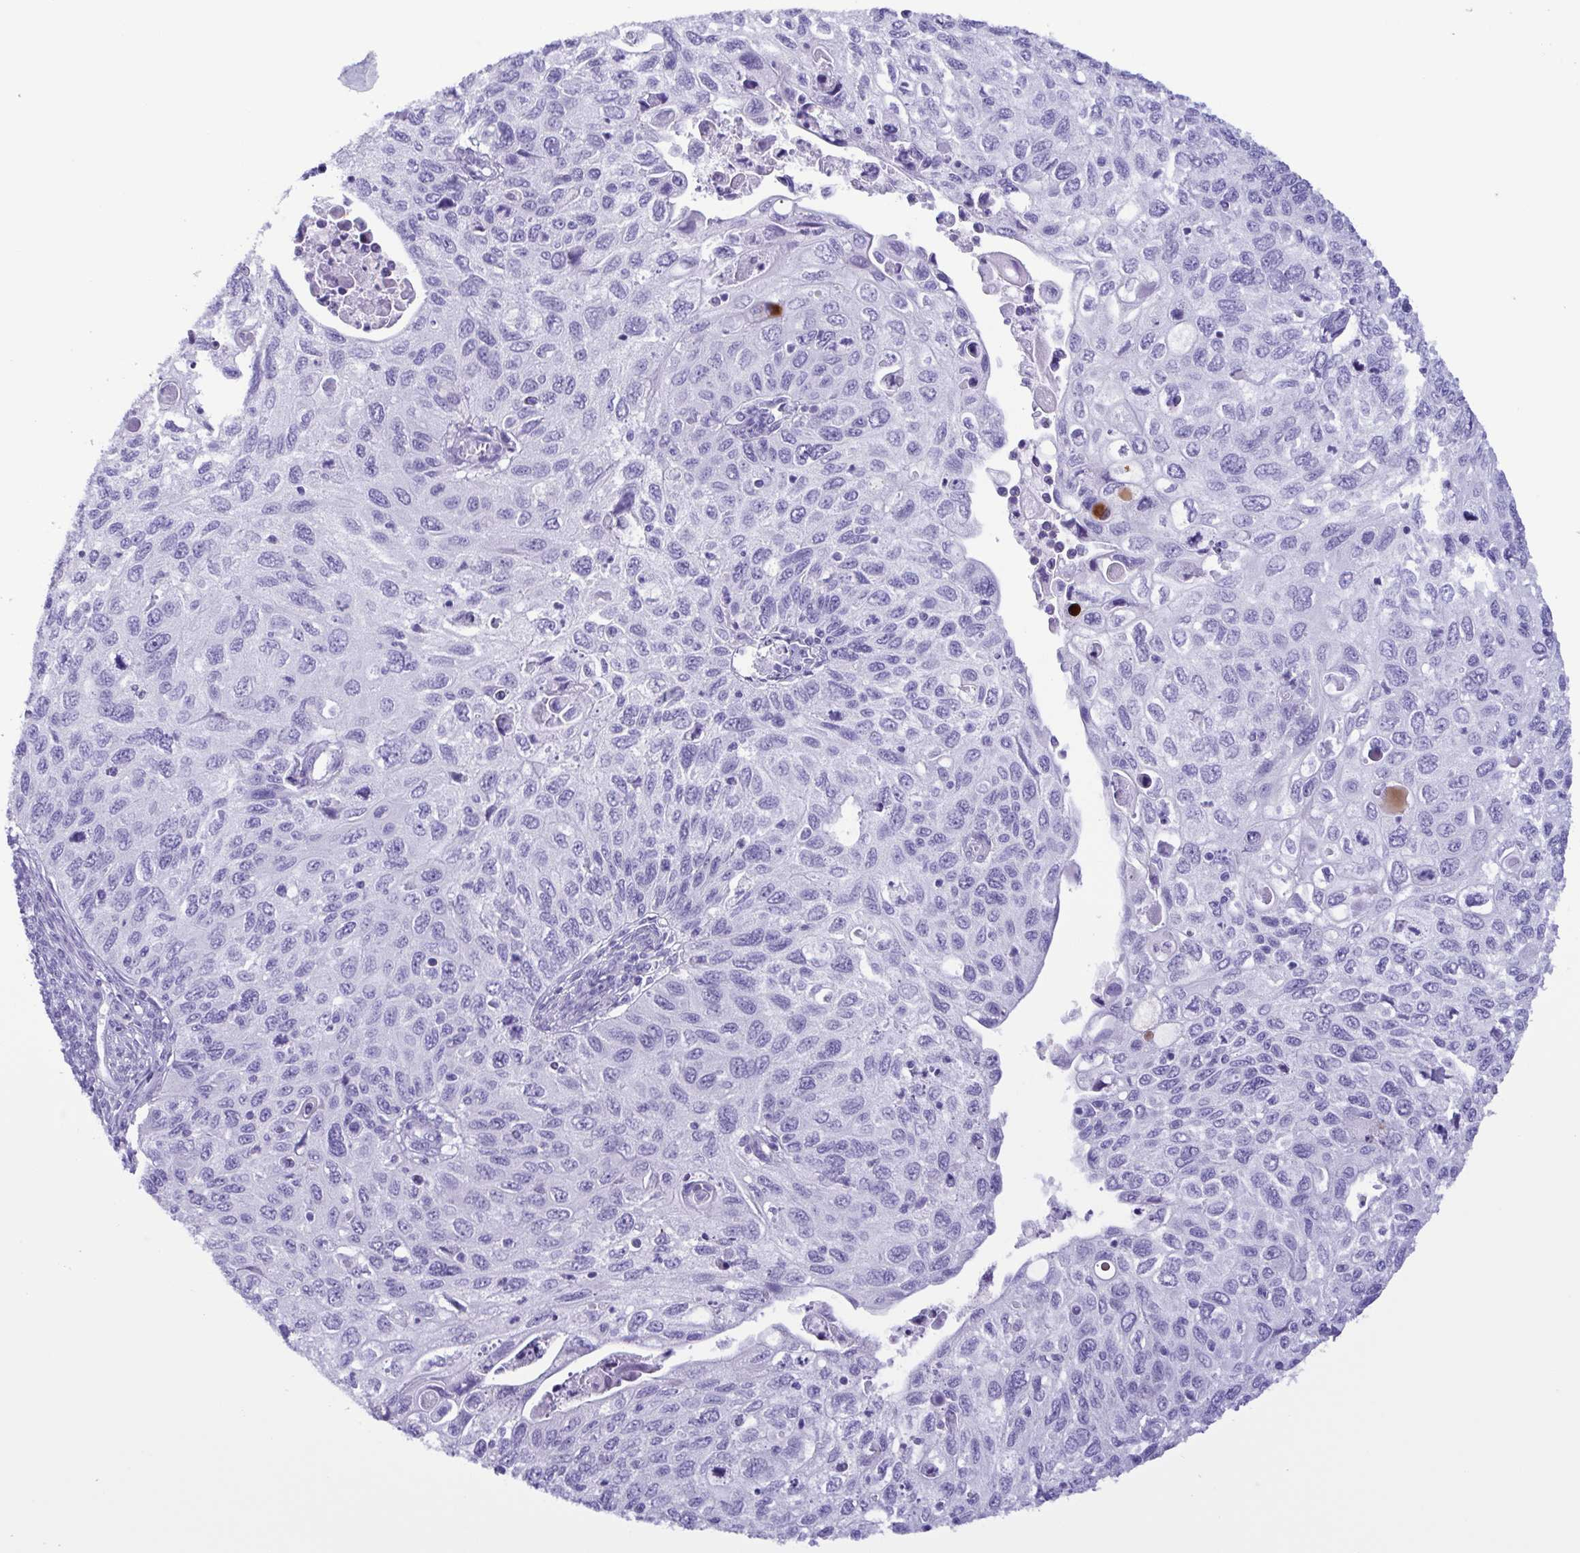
{"staining": {"intensity": "negative", "quantity": "none", "location": "none"}, "tissue": "cervical cancer", "cell_type": "Tumor cells", "image_type": "cancer", "snomed": [{"axis": "morphology", "description": "Squamous cell carcinoma, NOS"}, {"axis": "topography", "description": "Cervix"}], "caption": "This is a image of immunohistochemistry staining of cervical cancer, which shows no expression in tumor cells. The staining was performed using DAB (3,3'-diaminobenzidine) to visualize the protein expression in brown, while the nuclei were stained in blue with hematoxylin (Magnification: 20x).", "gene": "LTF", "patient": {"sex": "female", "age": 70}}